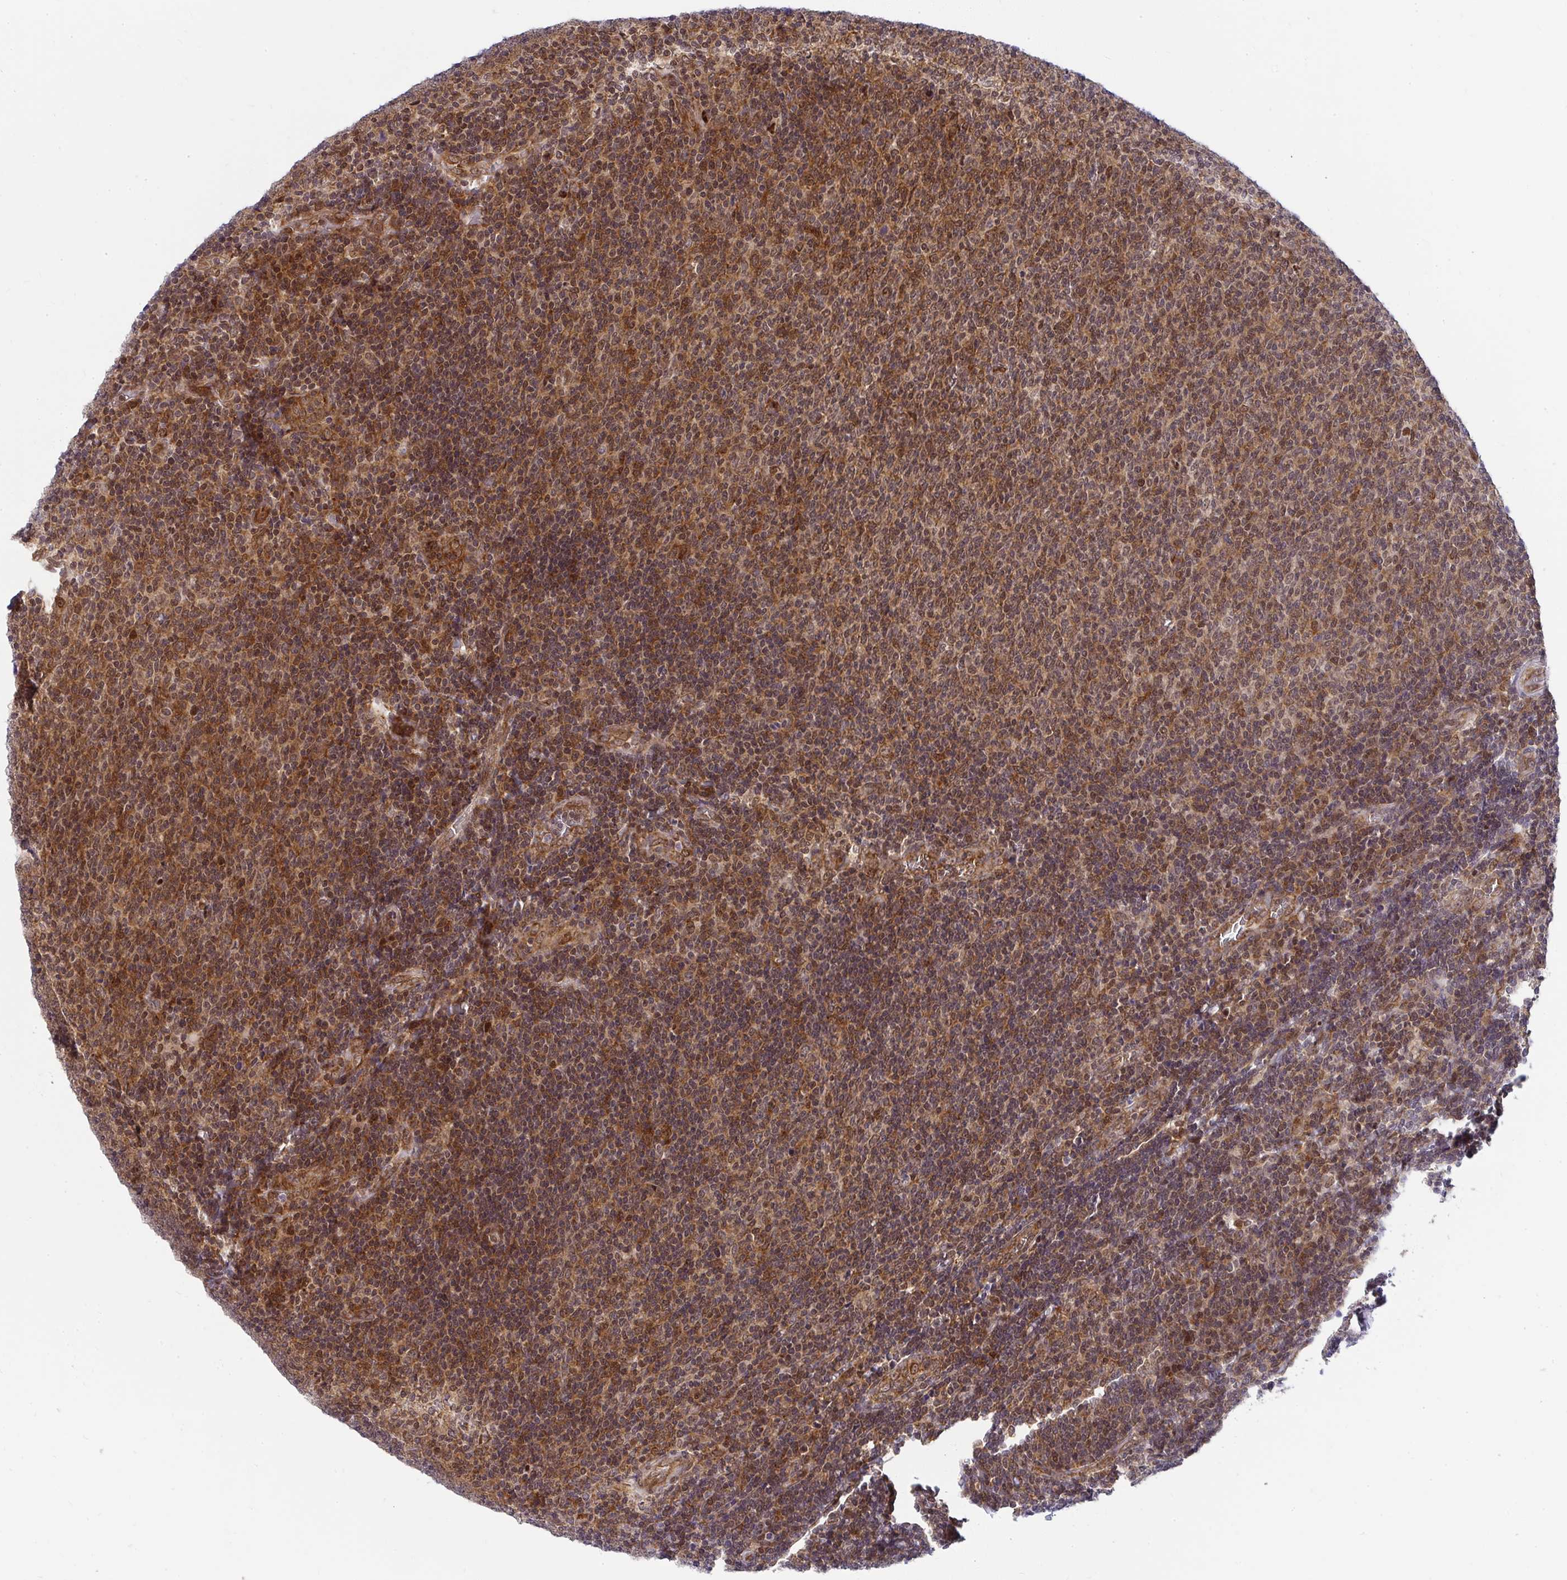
{"staining": {"intensity": "moderate", "quantity": "25%-75%", "location": "nuclear"}, "tissue": "lymphoma", "cell_type": "Tumor cells", "image_type": "cancer", "snomed": [{"axis": "morphology", "description": "Malignant lymphoma, non-Hodgkin's type, Low grade"}, {"axis": "topography", "description": "Lymph node"}], "caption": "Protein staining of low-grade malignant lymphoma, non-Hodgkin's type tissue demonstrates moderate nuclear expression in about 25%-75% of tumor cells.", "gene": "SYNCRIP", "patient": {"sex": "male", "age": 52}}